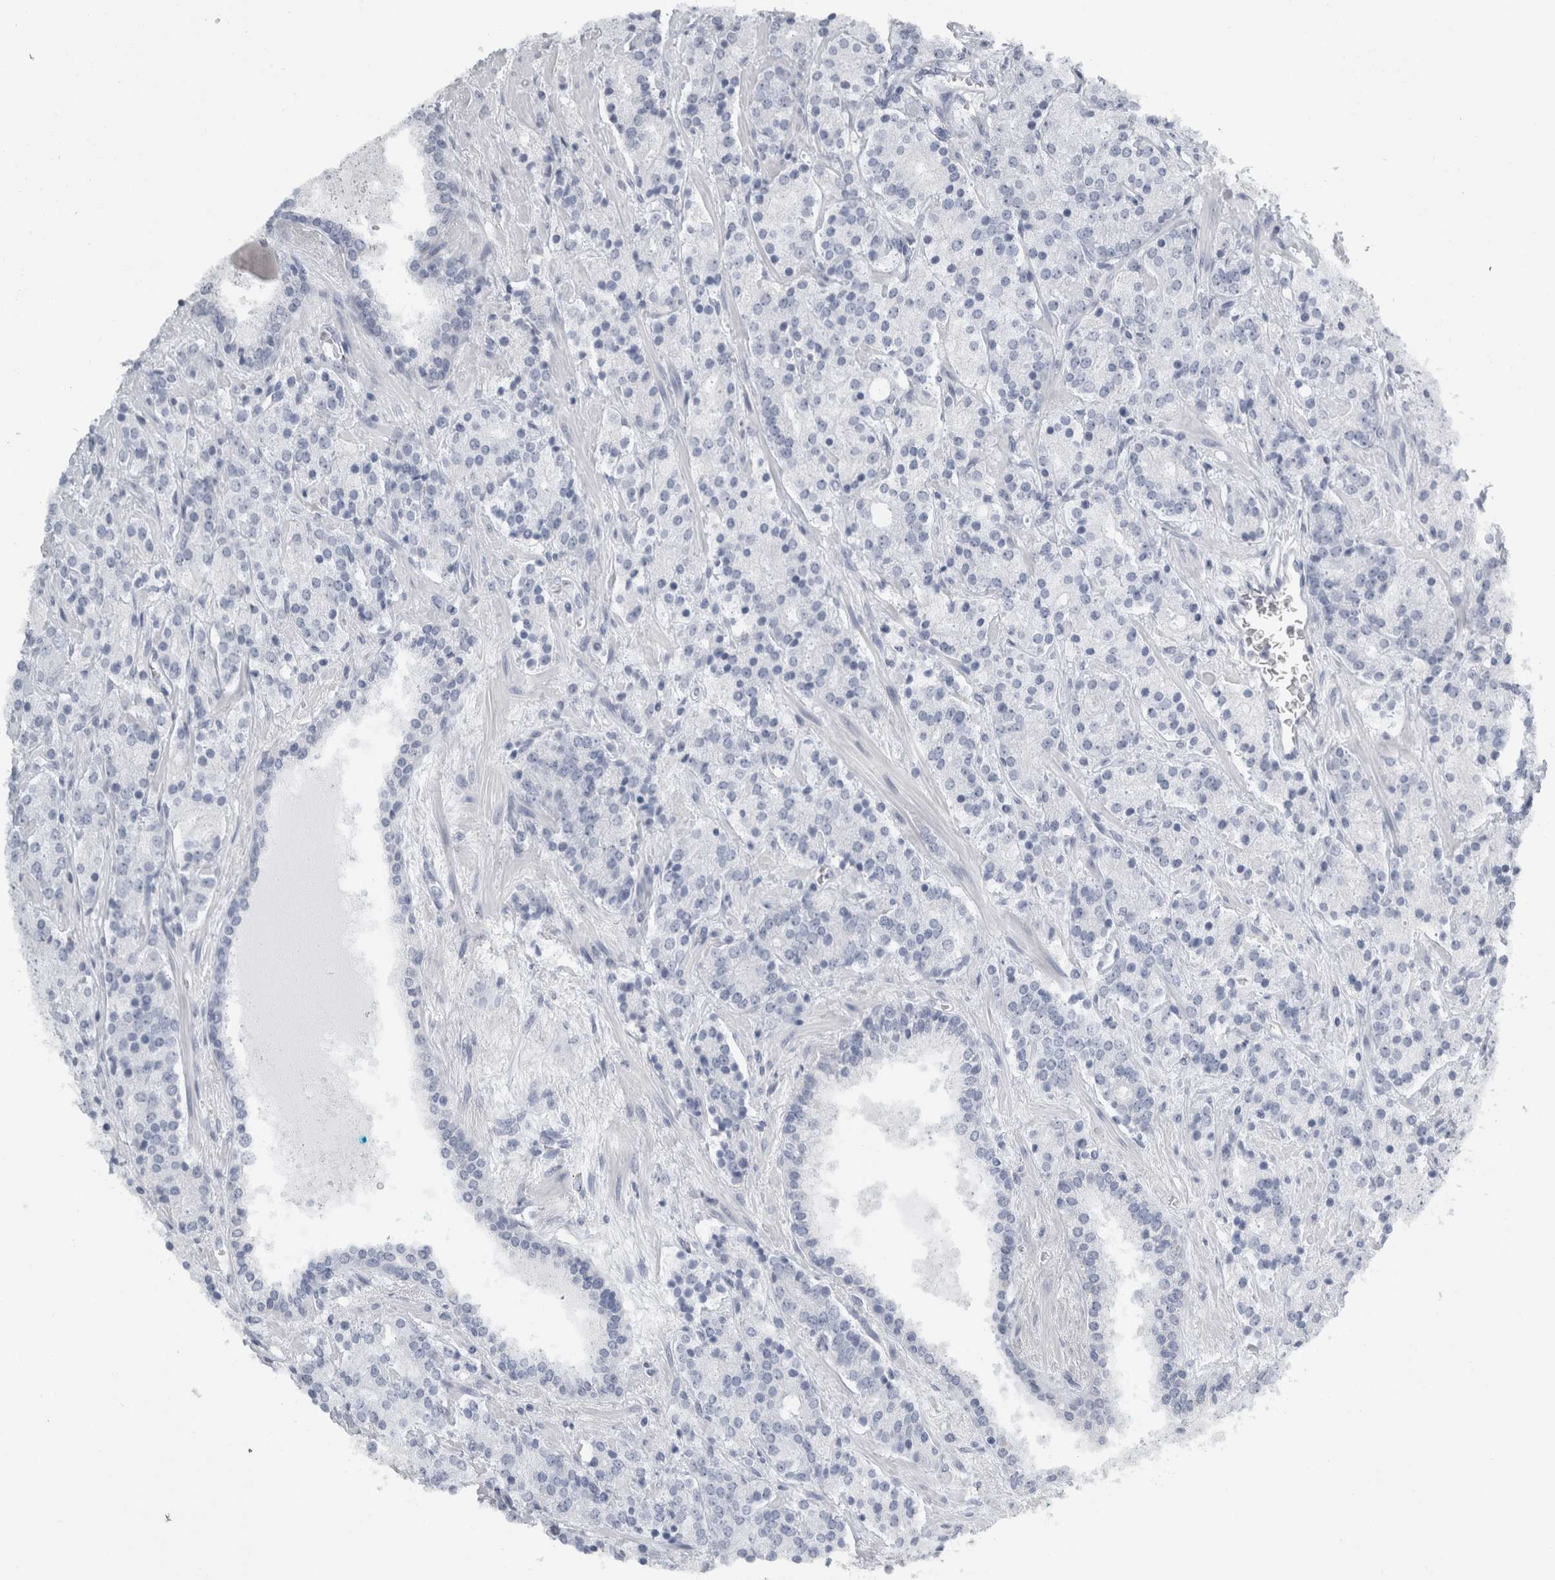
{"staining": {"intensity": "negative", "quantity": "none", "location": "none"}, "tissue": "prostate cancer", "cell_type": "Tumor cells", "image_type": "cancer", "snomed": [{"axis": "morphology", "description": "Adenocarcinoma, High grade"}, {"axis": "topography", "description": "Prostate"}], "caption": "This is an immunohistochemistry (IHC) micrograph of human prostate cancer (high-grade adenocarcinoma). There is no staining in tumor cells.", "gene": "FXYD7", "patient": {"sex": "male", "age": 71}}